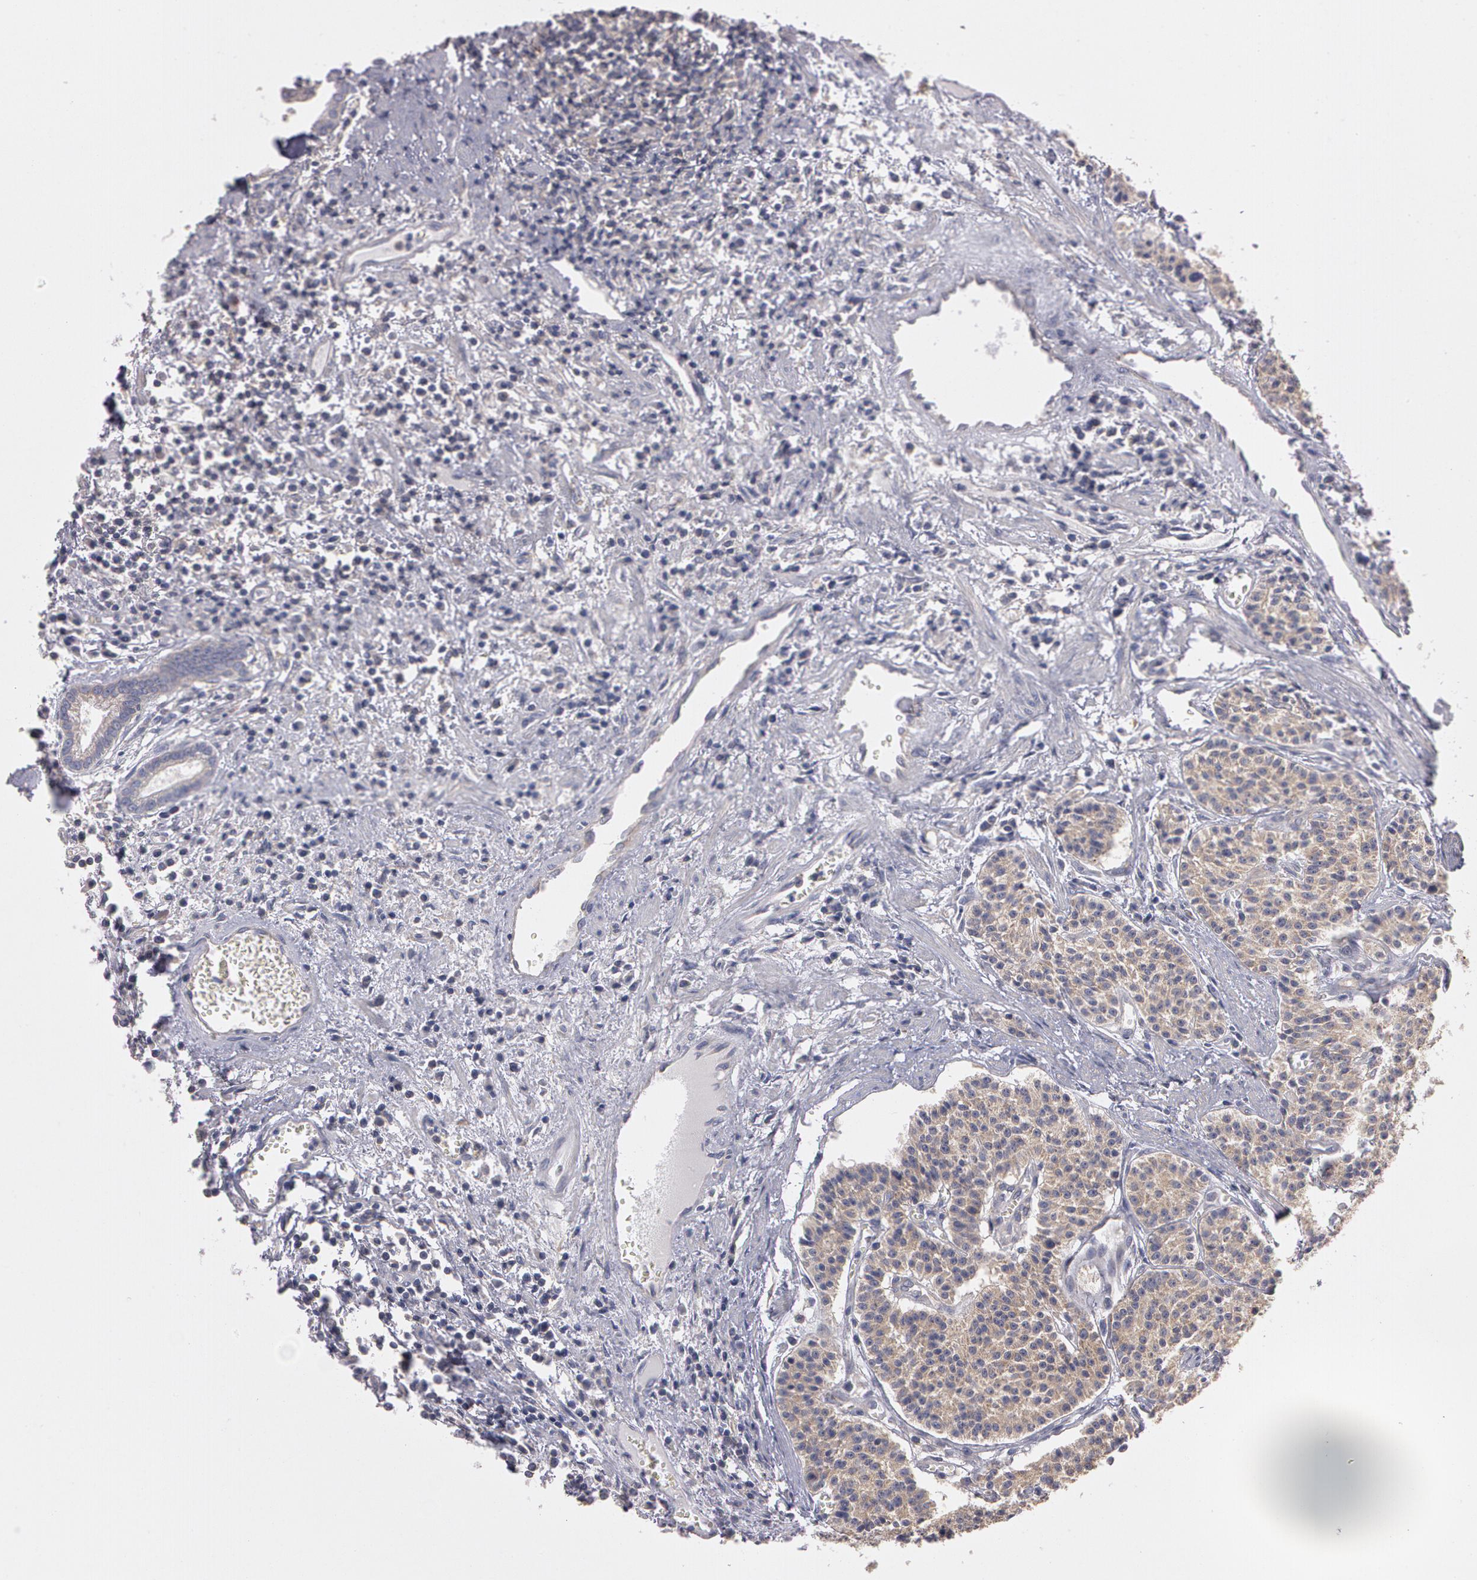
{"staining": {"intensity": "weak", "quantity": "25%-75%", "location": "cytoplasmic/membranous"}, "tissue": "carcinoid", "cell_type": "Tumor cells", "image_type": "cancer", "snomed": [{"axis": "morphology", "description": "Carcinoid, malignant, NOS"}, {"axis": "topography", "description": "Stomach"}], "caption": "Carcinoid (malignant) stained for a protein shows weak cytoplasmic/membranous positivity in tumor cells.", "gene": "NEK9", "patient": {"sex": "female", "age": 76}}